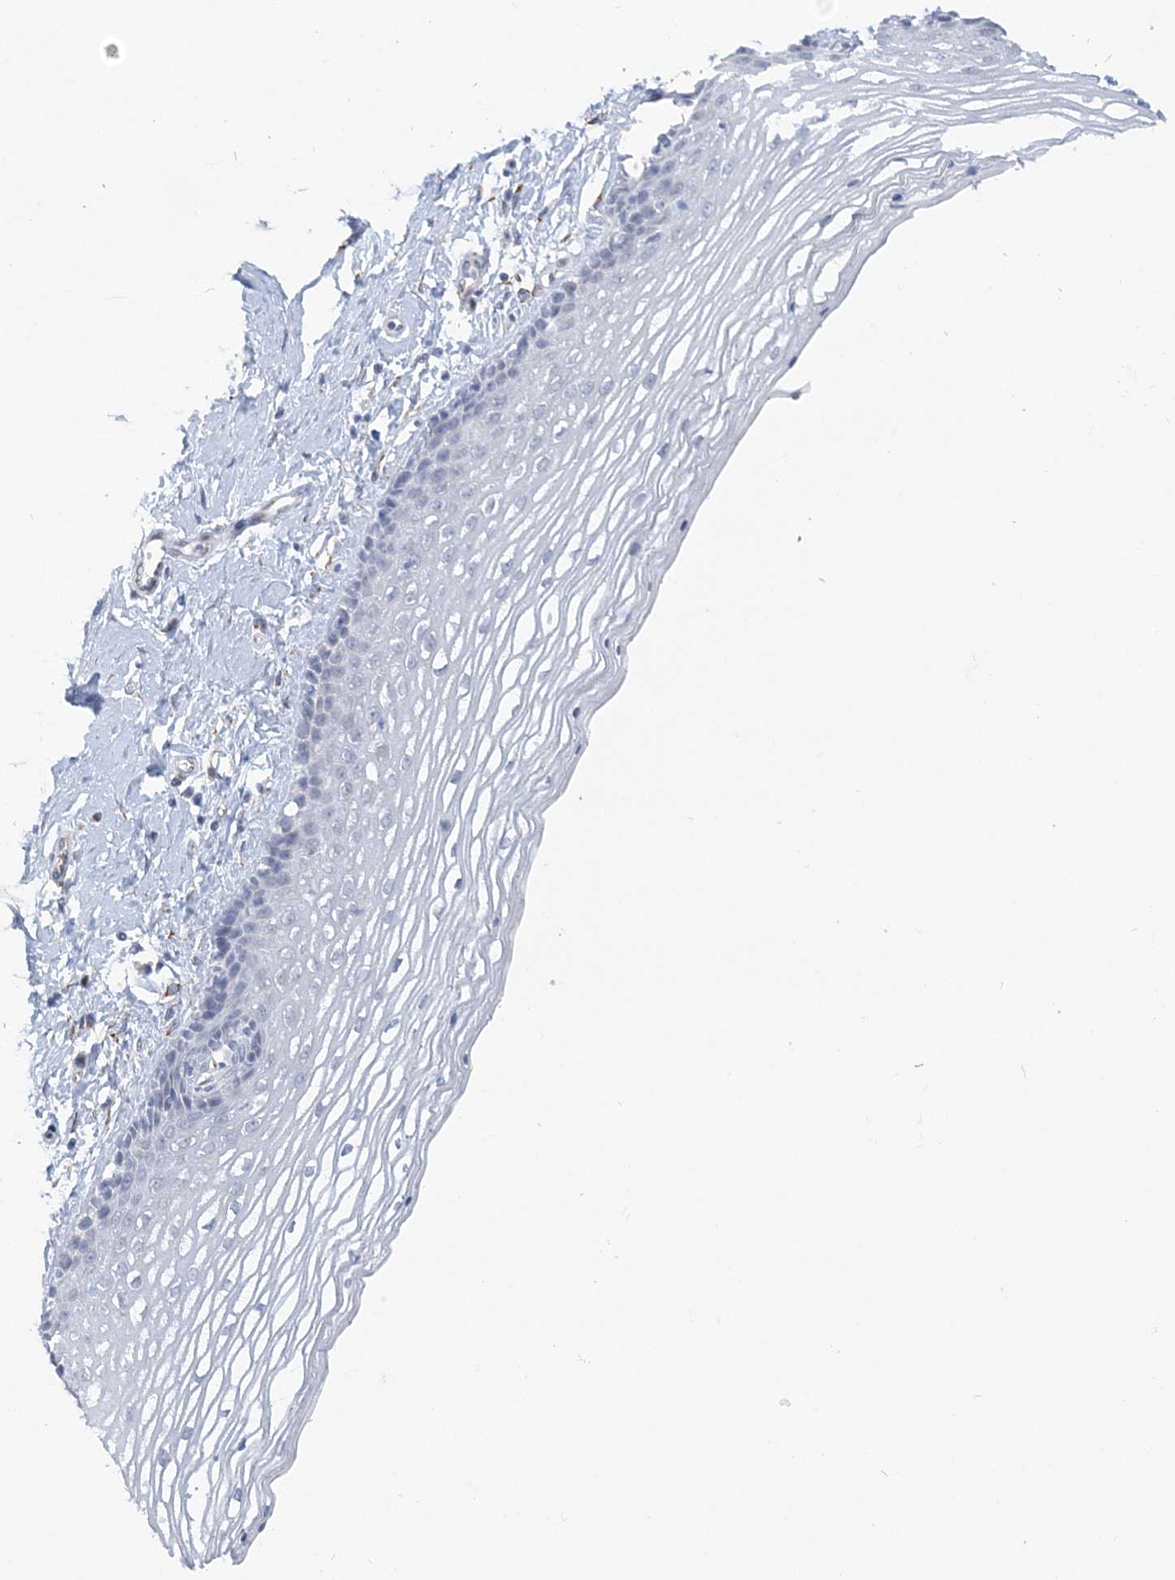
{"staining": {"intensity": "negative", "quantity": "none", "location": "none"}, "tissue": "vagina", "cell_type": "Squamous epithelial cells", "image_type": "normal", "snomed": [{"axis": "morphology", "description": "Normal tissue, NOS"}, {"axis": "topography", "description": "Vagina"}], "caption": "This is a photomicrograph of immunohistochemistry (IHC) staining of unremarkable vagina, which shows no positivity in squamous epithelial cells.", "gene": "PLEKHG4B", "patient": {"sex": "female", "age": 46}}